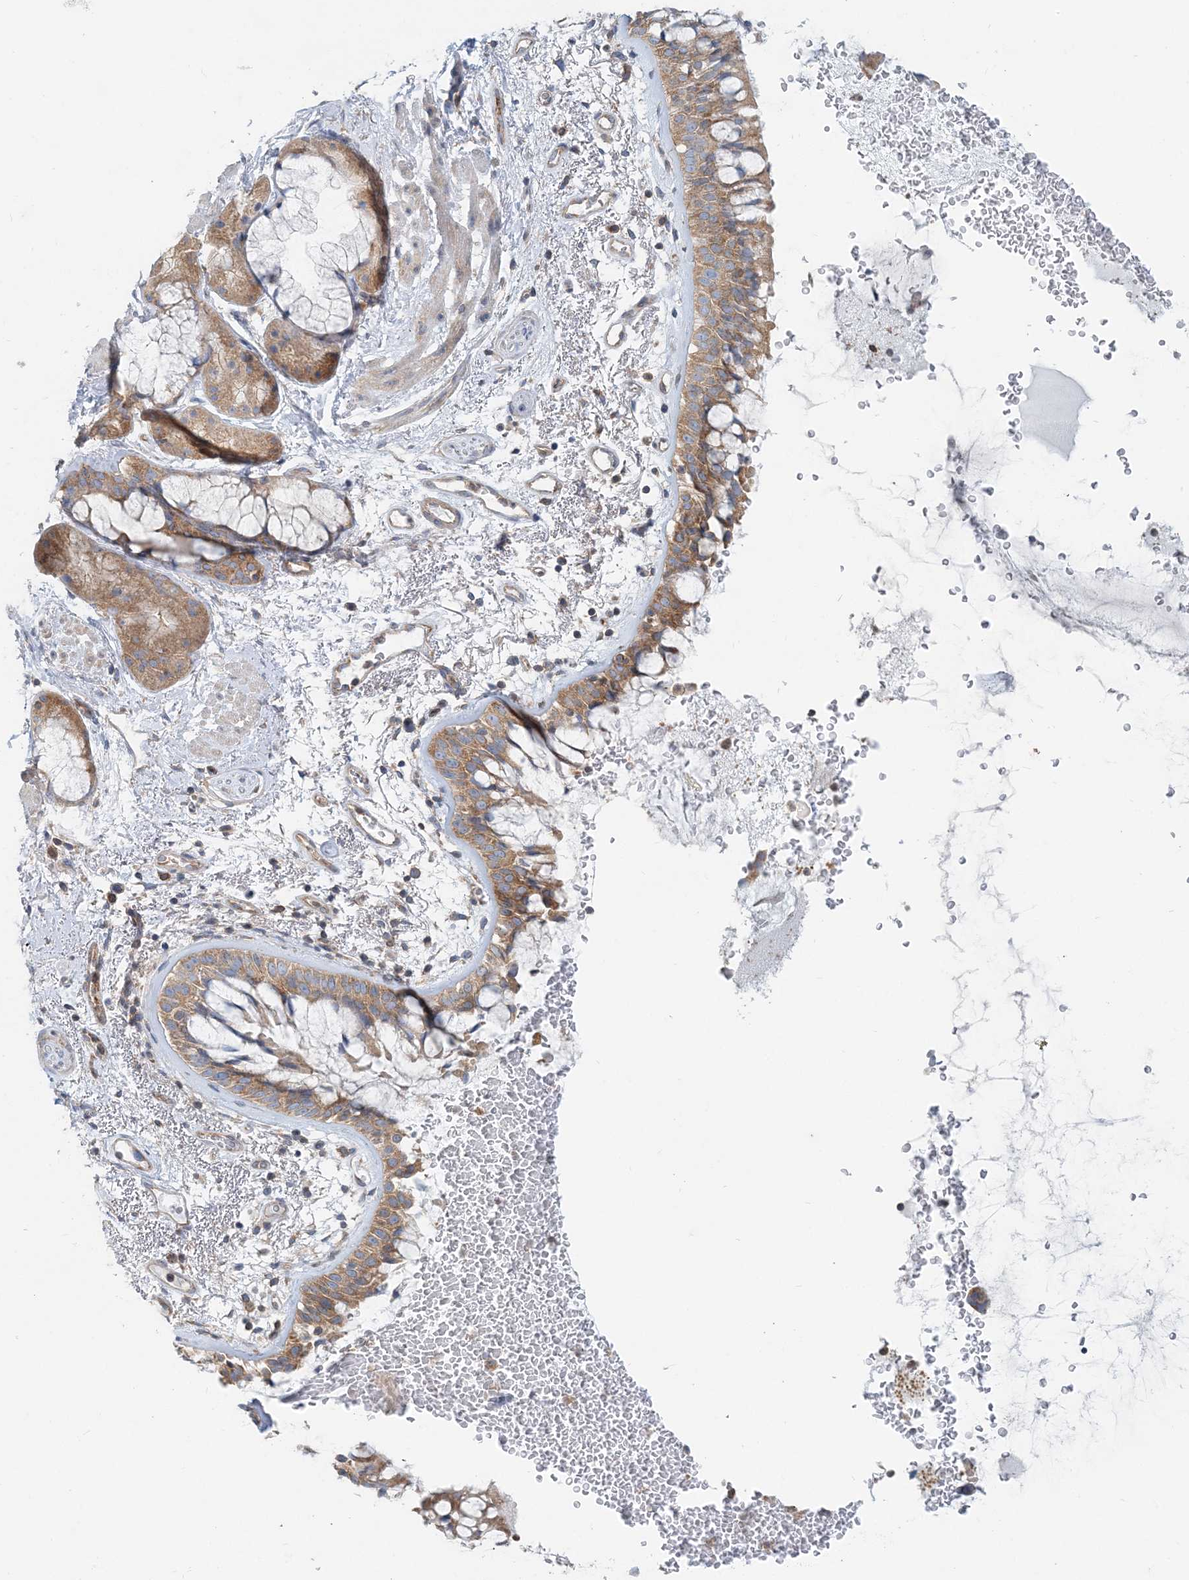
{"staining": {"intensity": "moderate", "quantity": ">75%", "location": "cytoplasmic/membranous"}, "tissue": "bronchus", "cell_type": "Respiratory epithelial cells", "image_type": "normal", "snomed": [{"axis": "morphology", "description": "Normal tissue, NOS"}, {"axis": "morphology", "description": "Squamous cell carcinoma, NOS"}, {"axis": "topography", "description": "Lymph node"}, {"axis": "topography", "description": "Bronchus"}, {"axis": "topography", "description": "Lung"}], "caption": "High-magnification brightfield microscopy of unremarkable bronchus stained with DAB (3,3'-diaminobenzidine) (brown) and counterstained with hematoxylin (blue). respiratory epithelial cells exhibit moderate cytoplasmic/membranous positivity is appreciated in approximately>75% of cells.", "gene": "MOB4", "patient": {"sex": "male", "age": 66}}